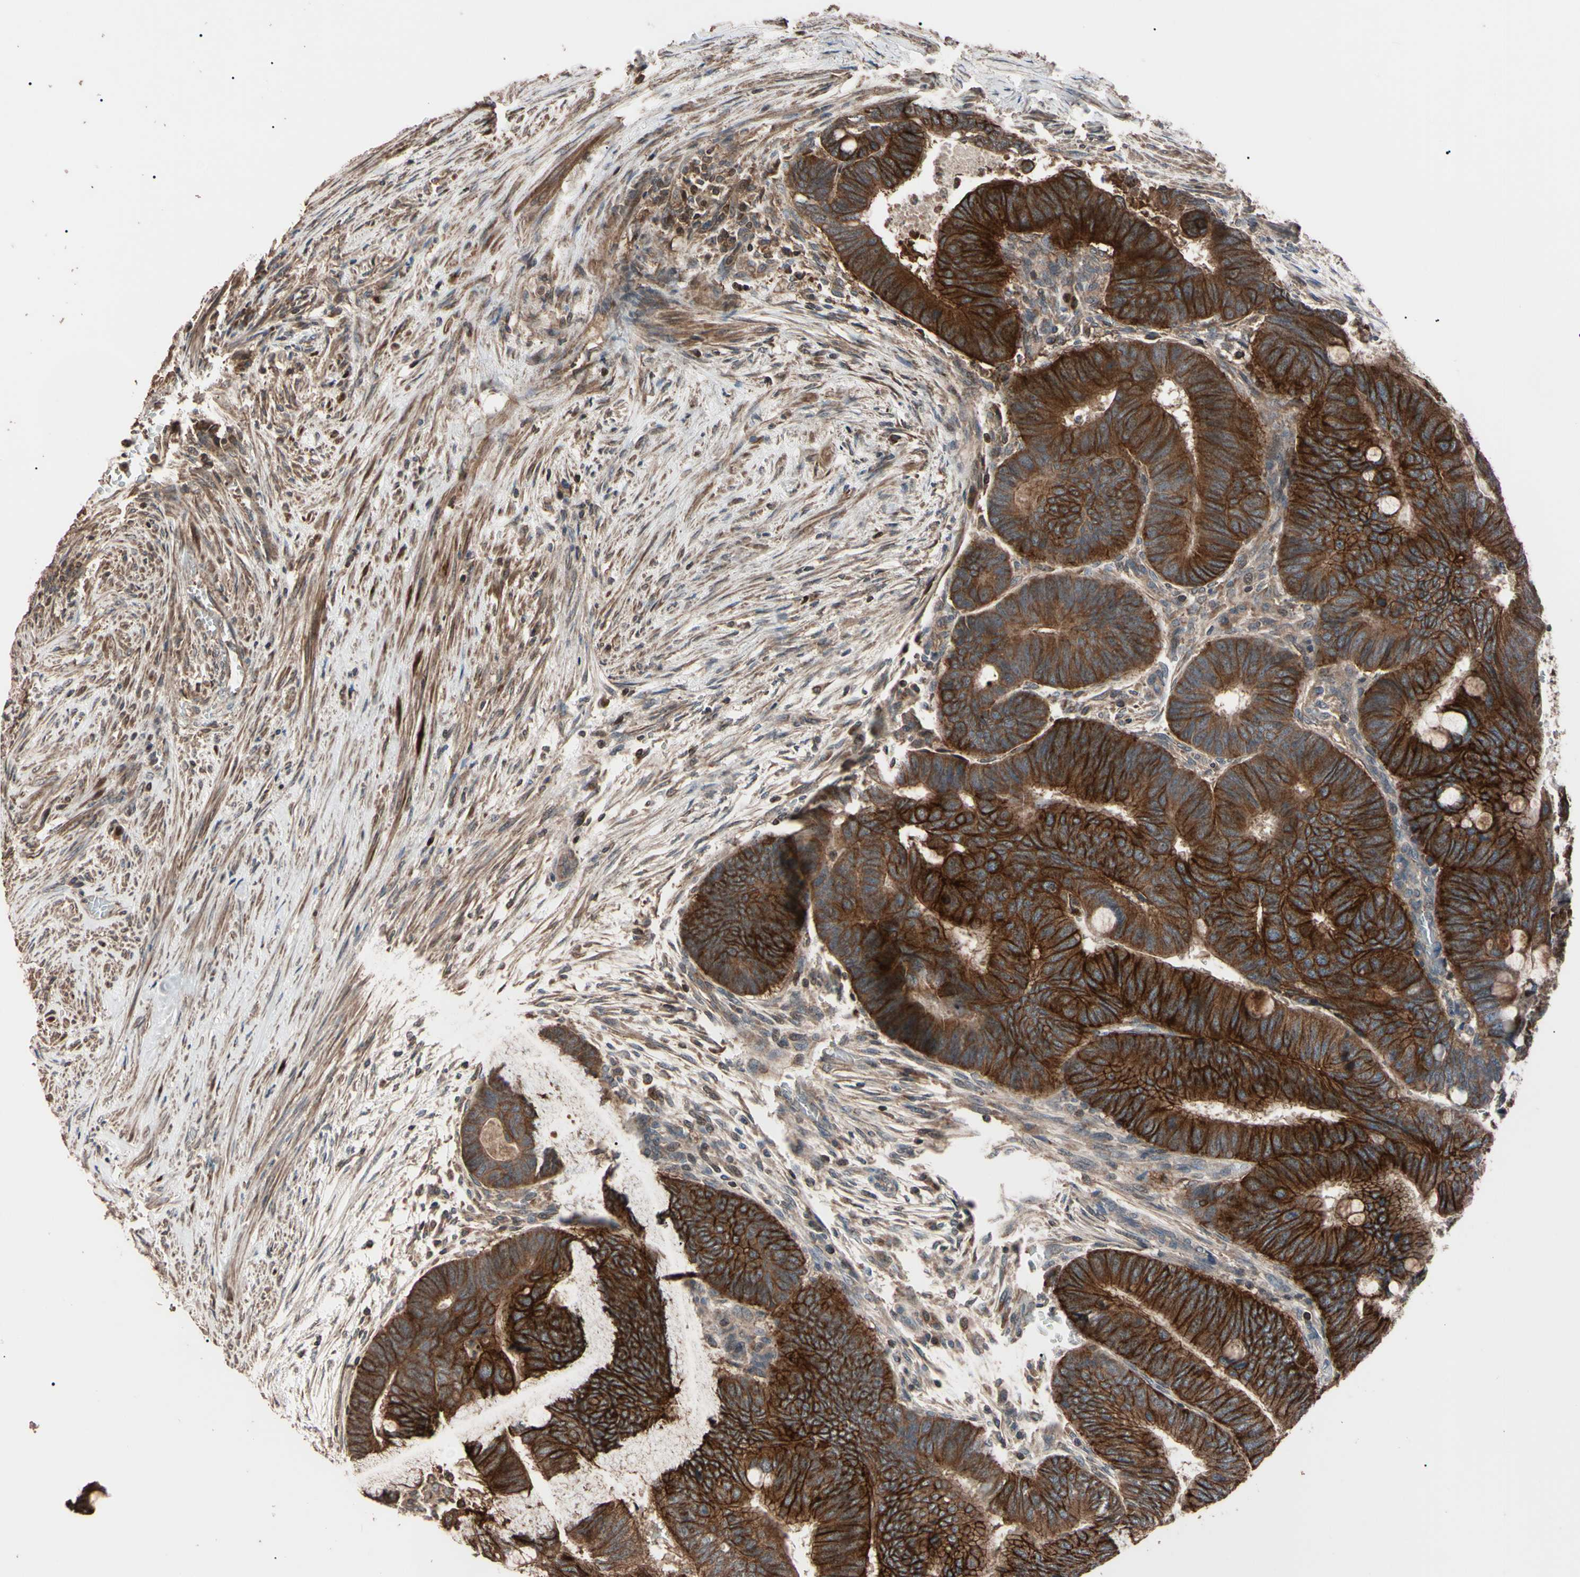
{"staining": {"intensity": "moderate", "quantity": "25%-75%", "location": "cytoplasmic/membranous"}, "tissue": "colorectal cancer", "cell_type": "Tumor cells", "image_type": "cancer", "snomed": [{"axis": "morphology", "description": "Normal tissue, NOS"}, {"axis": "morphology", "description": "Adenocarcinoma, NOS"}, {"axis": "topography", "description": "Rectum"}, {"axis": "topography", "description": "Peripheral nerve tissue"}], "caption": "A high-resolution image shows IHC staining of colorectal cancer (adenocarcinoma), which reveals moderate cytoplasmic/membranous positivity in about 25%-75% of tumor cells. (DAB (3,3'-diaminobenzidine) IHC, brown staining for protein, blue staining for nuclei).", "gene": "TNFRSF1A", "patient": {"sex": "male", "age": 92}}